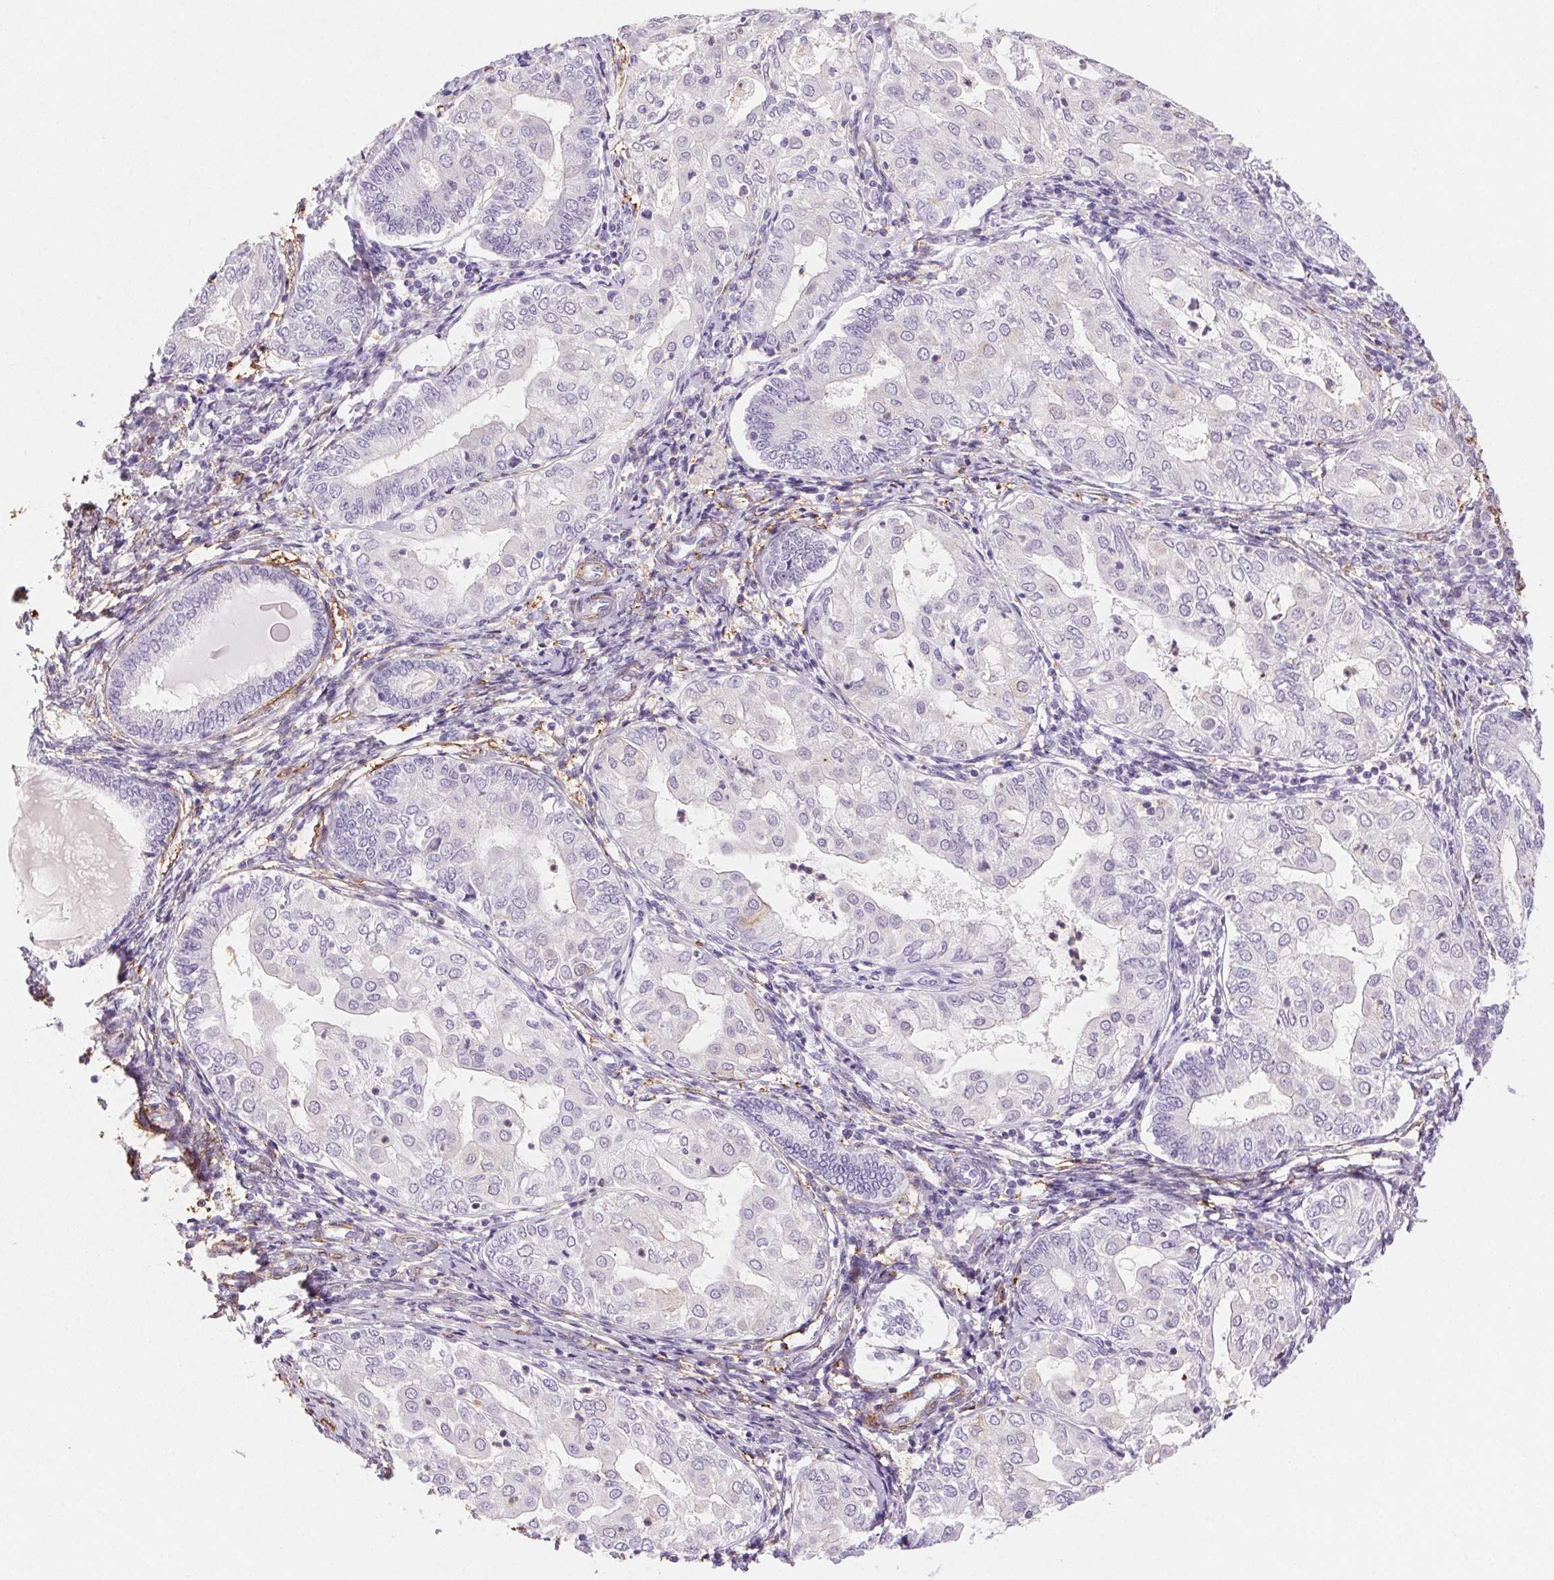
{"staining": {"intensity": "negative", "quantity": "none", "location": "none"}, "tissue": "endometrial cancer", "cell_type": "Tumor cells", "image_type": "cancer", "snomed": [{"axis": "morphology", "description": "Adenocarcinoma, NOS"}, {"axis": "topography", "description": "Endometrium"}], "caption": "IHC micrograph of neoplastic tissue: endometrial cancer stained with DAB (3,3'-diaminobenzidine) shows no significant protein positivity in tumor cells.", "gene": "GPX8", "patient": {"sex": "female", "age": 68}}